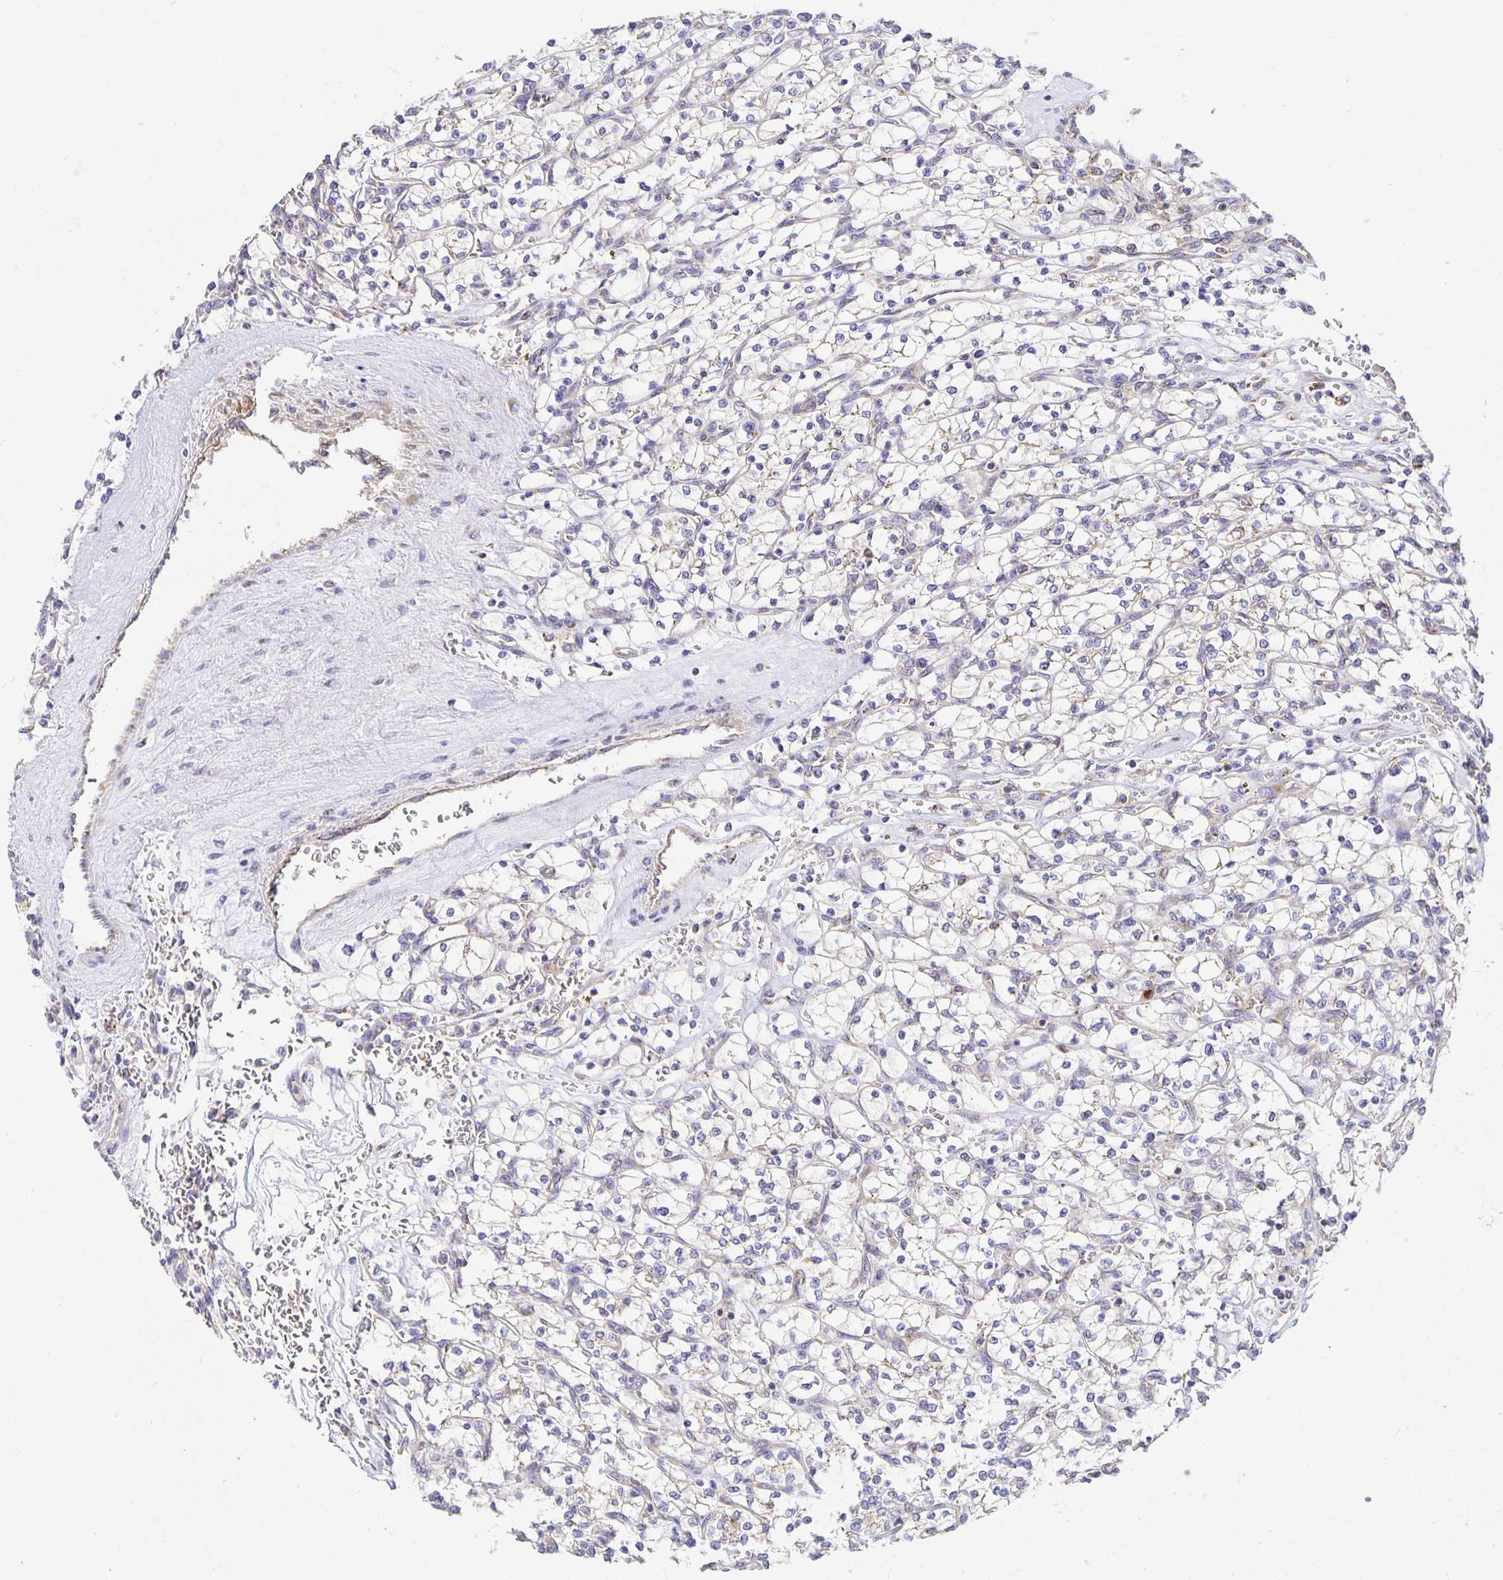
{"staining": {"intensity": "negative", "quantity": "none", "location": "none"}, "tissue": "renal cancer", "cell_type": "Tumor cells", "image_type": "cancer", "snomed": [{"axis": "morphology", "description": "Adenocarcinoma, NOS"}, {"axis": "topography", "description": "Kidney"}], "caption": "The image exhibits no staining of tumor cells in adenocarcinoma (renal). (DAB (3,3'-diaminobenzidine) IHC visualized using brightfield microscopy, high magnification).", "gene": "USO1", "patient": {"sex": "female", "age": 64}}